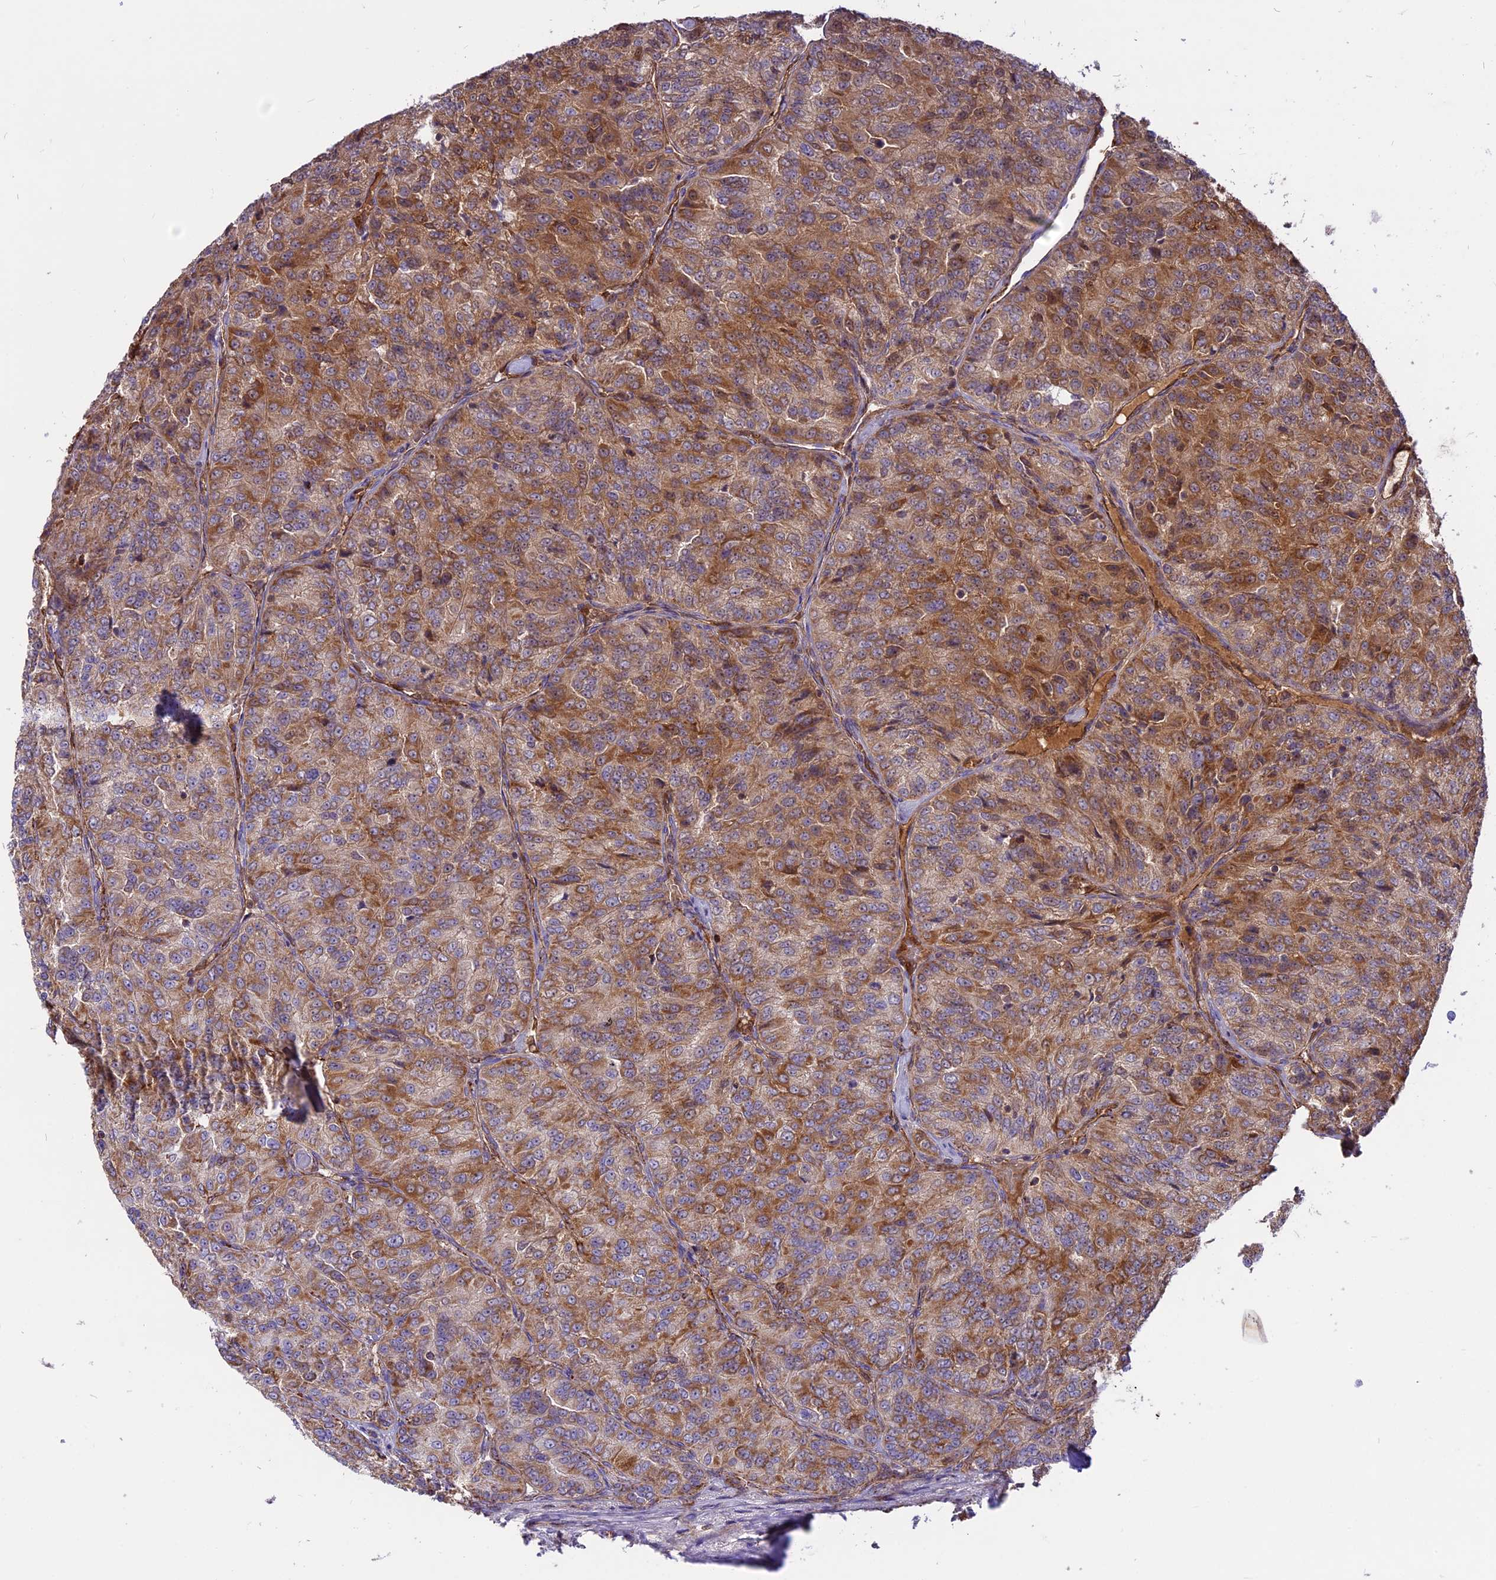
{"staining": {"intensity": "moderate", "quantity": ">75%", "location": "cytoplasmic/membranous"}, "tissue": "renal cancer", "cell_type": "Tumor cells", "image_type": "cancer", "snomed": [{"axis": "morphology", "description": "Adenocarcinoma, NOS"}, {"axis": "topography", "description": "Kidney"}], "caption": "Immunohistochemical staining of human renal adenocarcinoma reveals medium levels of moderate cytoplasmic/membranous protein positivity in about >75% of tumor cells. (IHC, brightfield microscopy, high magnification).", "gene": "COX17", "patient": {"sex": "female", "age": 63}}